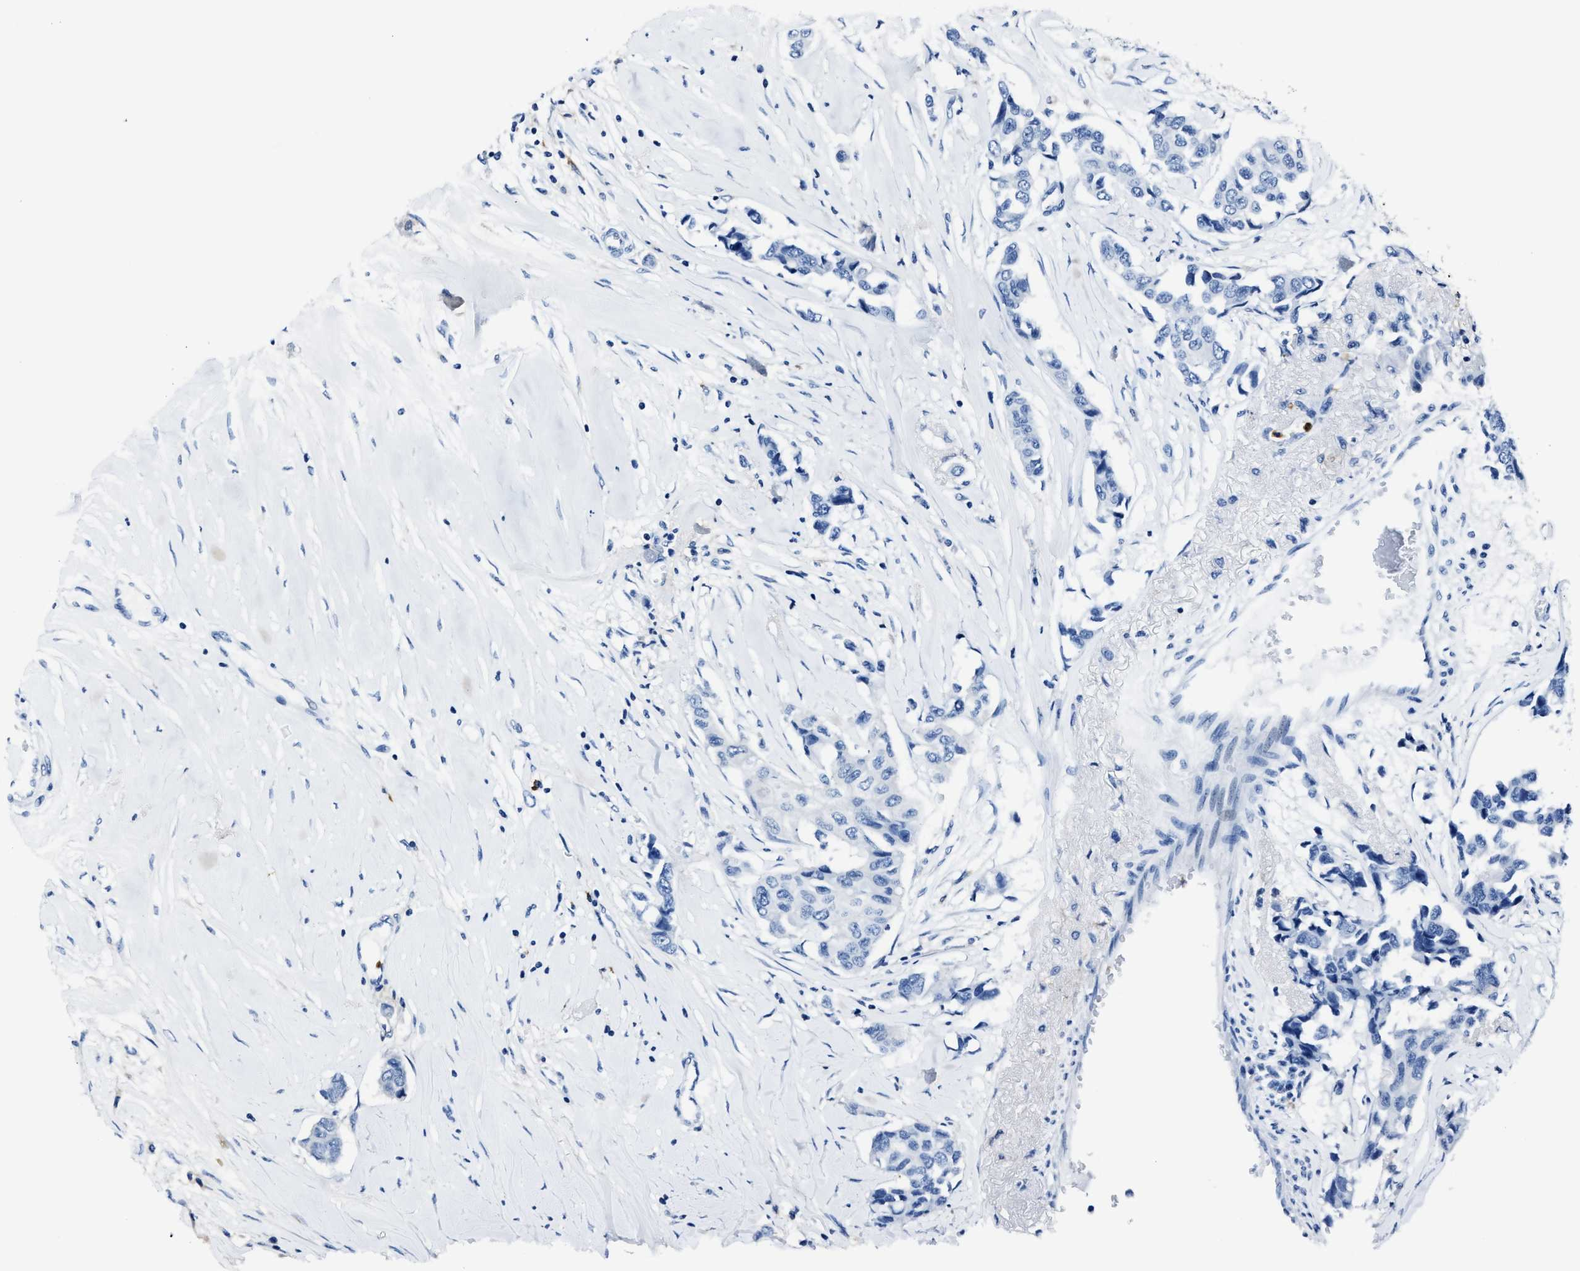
{"staining": {"intensity": "negative", "quantity": "none", "location": "none"}, "tissue": "breast cancer", "cell_type": "Tumor cells", "image_type": "cancer", "snomed": [{"axis": "morphology", "description": "Duct carcinoma"}, {"axis": "topography", "description": "Breast"}], "caption": "Infiltrating ductal carcinoma (breast) stained for a protein using immunohistochemistry (IHC) exhibits no positivity tumor cells.", "gene": "FGL2", "patient": {"sex": "female", "age": 80}}